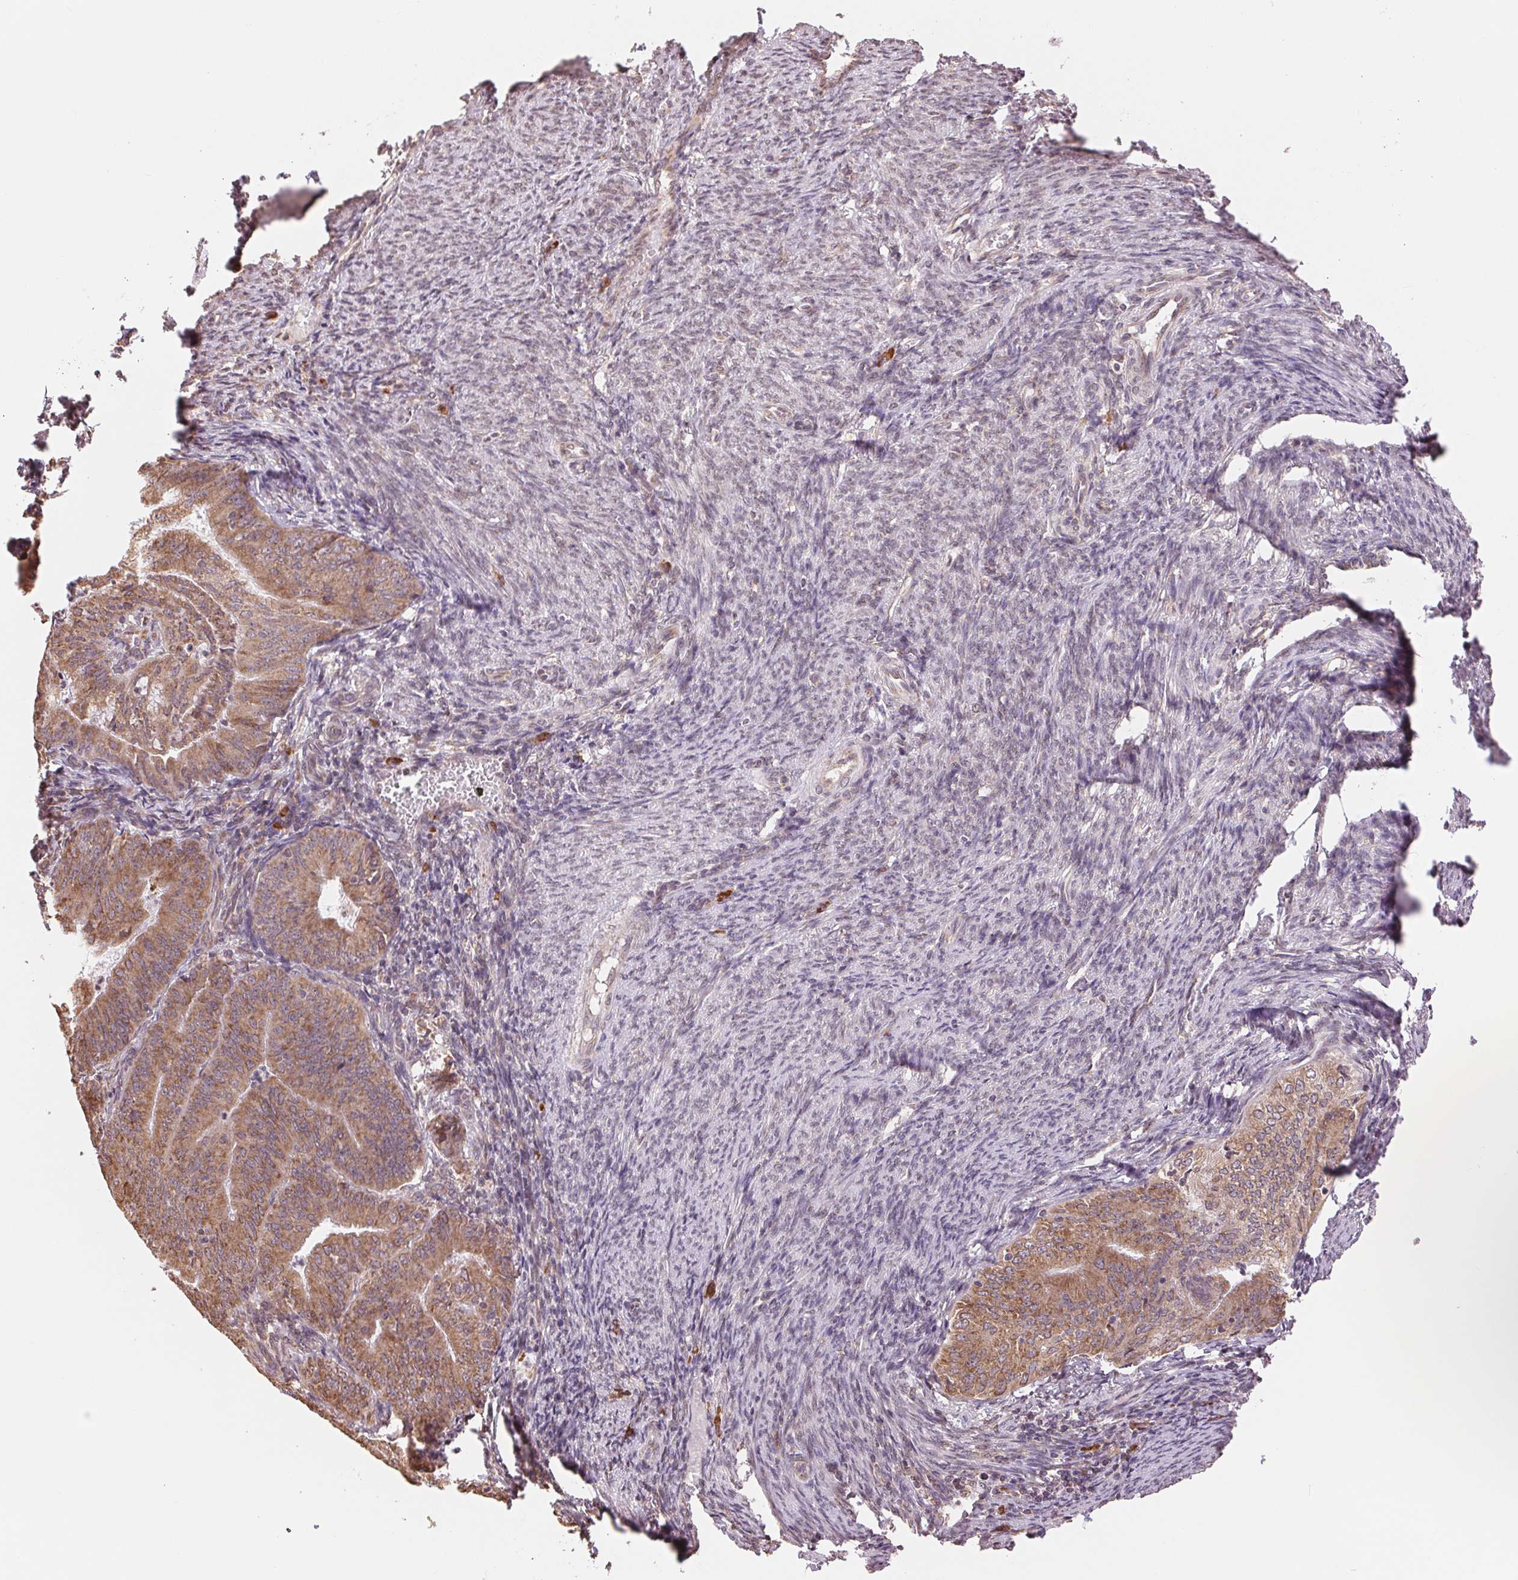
{"staining": {"intensity": "moderate", "quantity": ">75%", "location": "cytoplasmic/membranous"}, "tissue": "endometrial cancer", "cell_type": "Tumor cells", "image_type": "cancer", "snomed": [{"axis": "morphology", "description": "Adenocarcinoma, NOS"}, {"axis": "topography", "description": "Endometrium"}], "caption": "Endometrial cancer stained with a brown dye exhibits moderate cytoplasmic/membranous positive expression in approximately >75% of tumor cells.", "gene": "RPN1", "patient": {"sex": "female", "age": 57}}